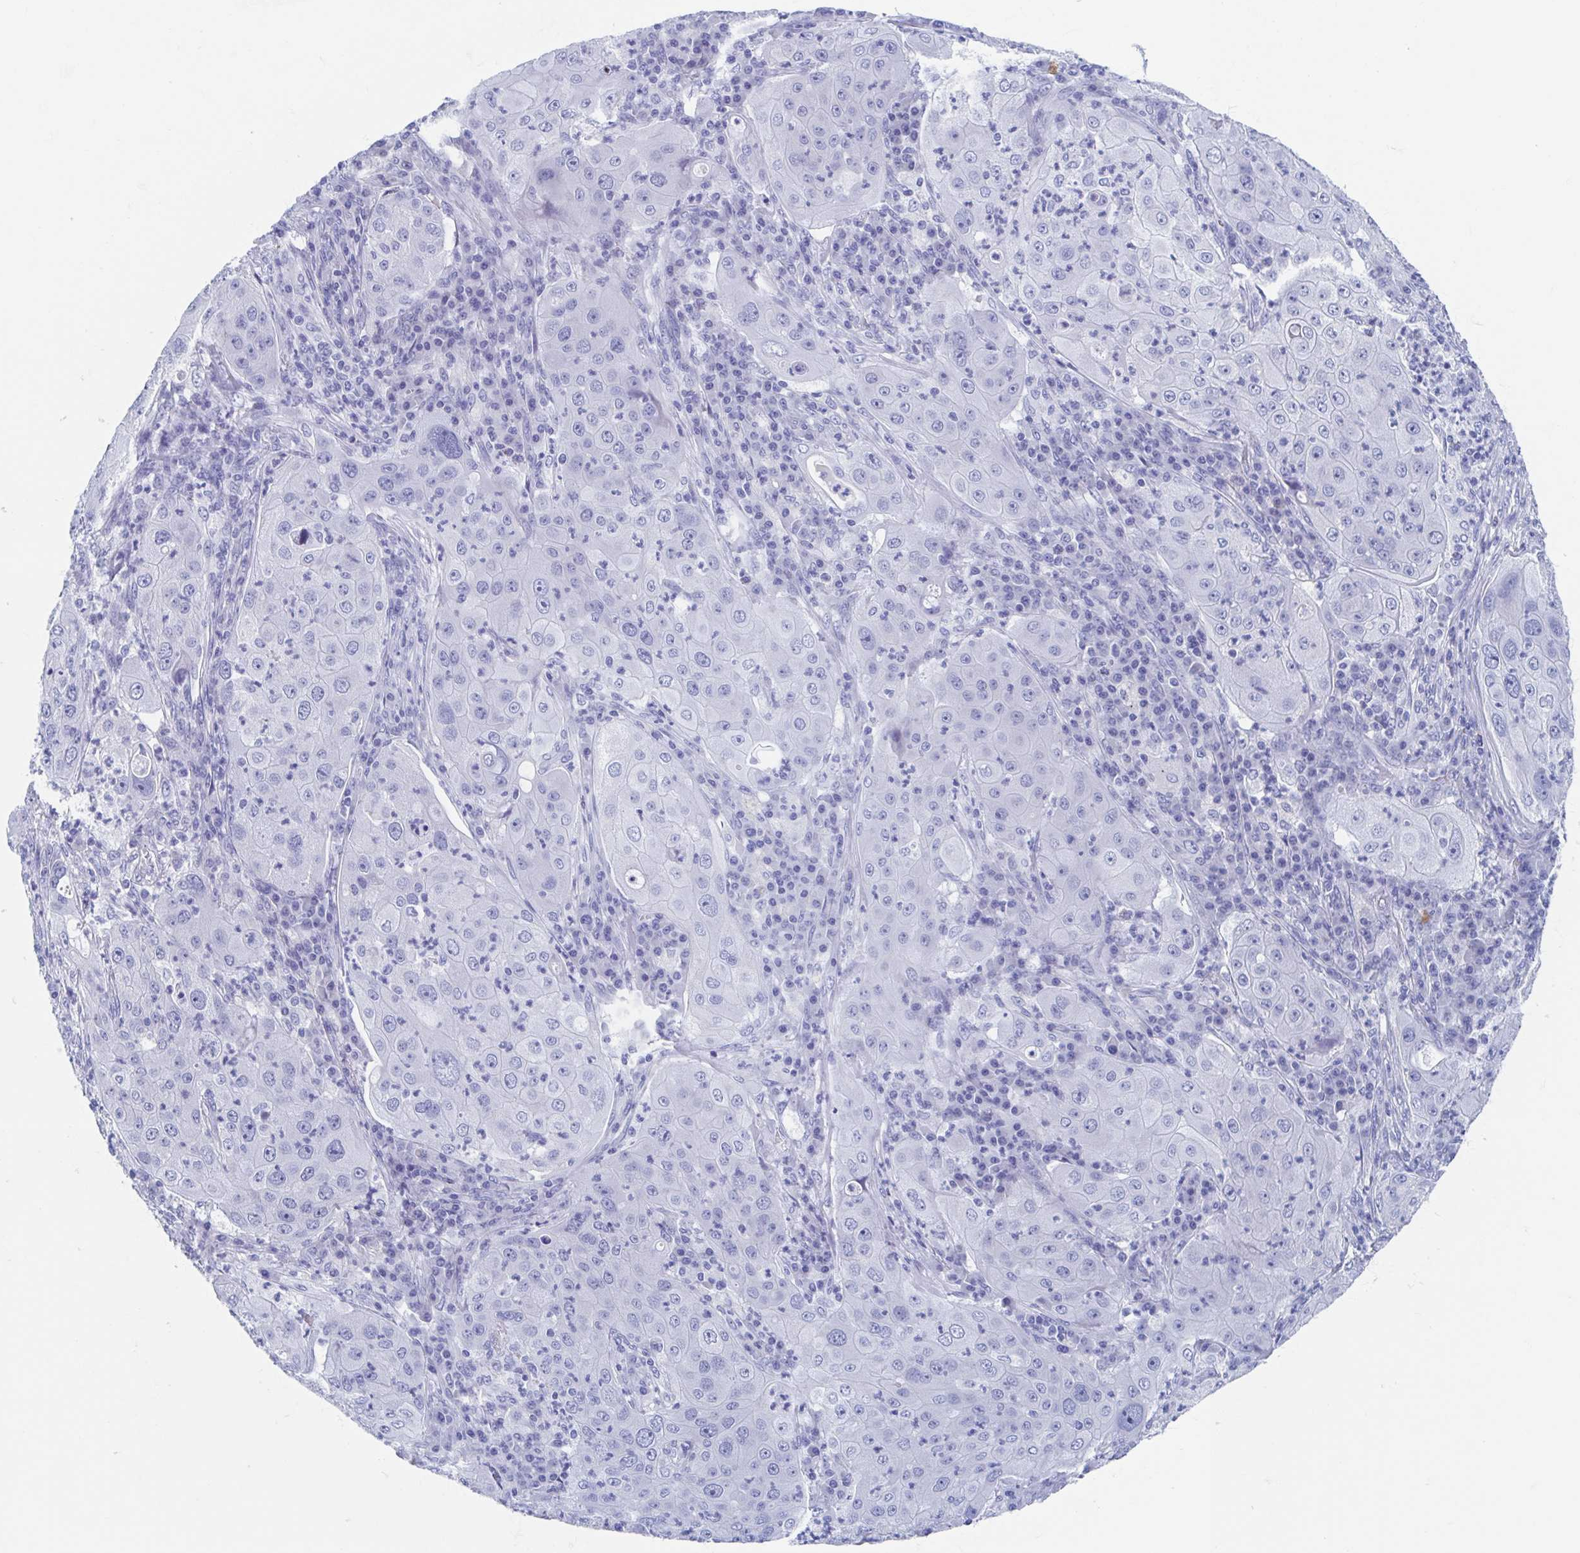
{"staining": {"intensity": "negative", "quantity": "none", "location": "none"}, "tissue": "lung cancer", "cell_type": "Tumor cells", "image_type": "cancer", "snomed": [{"axis": "morphology", "description": "Squamous cell carcinoma, NOS"}, {"axis": "topography", "description": "Lung"}], "caption": "Tumor cells are negative for brown protein staining in lung cancer (squamous cell carcinoma). (DAB immunohistochemistry with hematoxylin counter stain).", "gene": "SHCBP1L", "patient": {"sex": "female", "age": 59}}